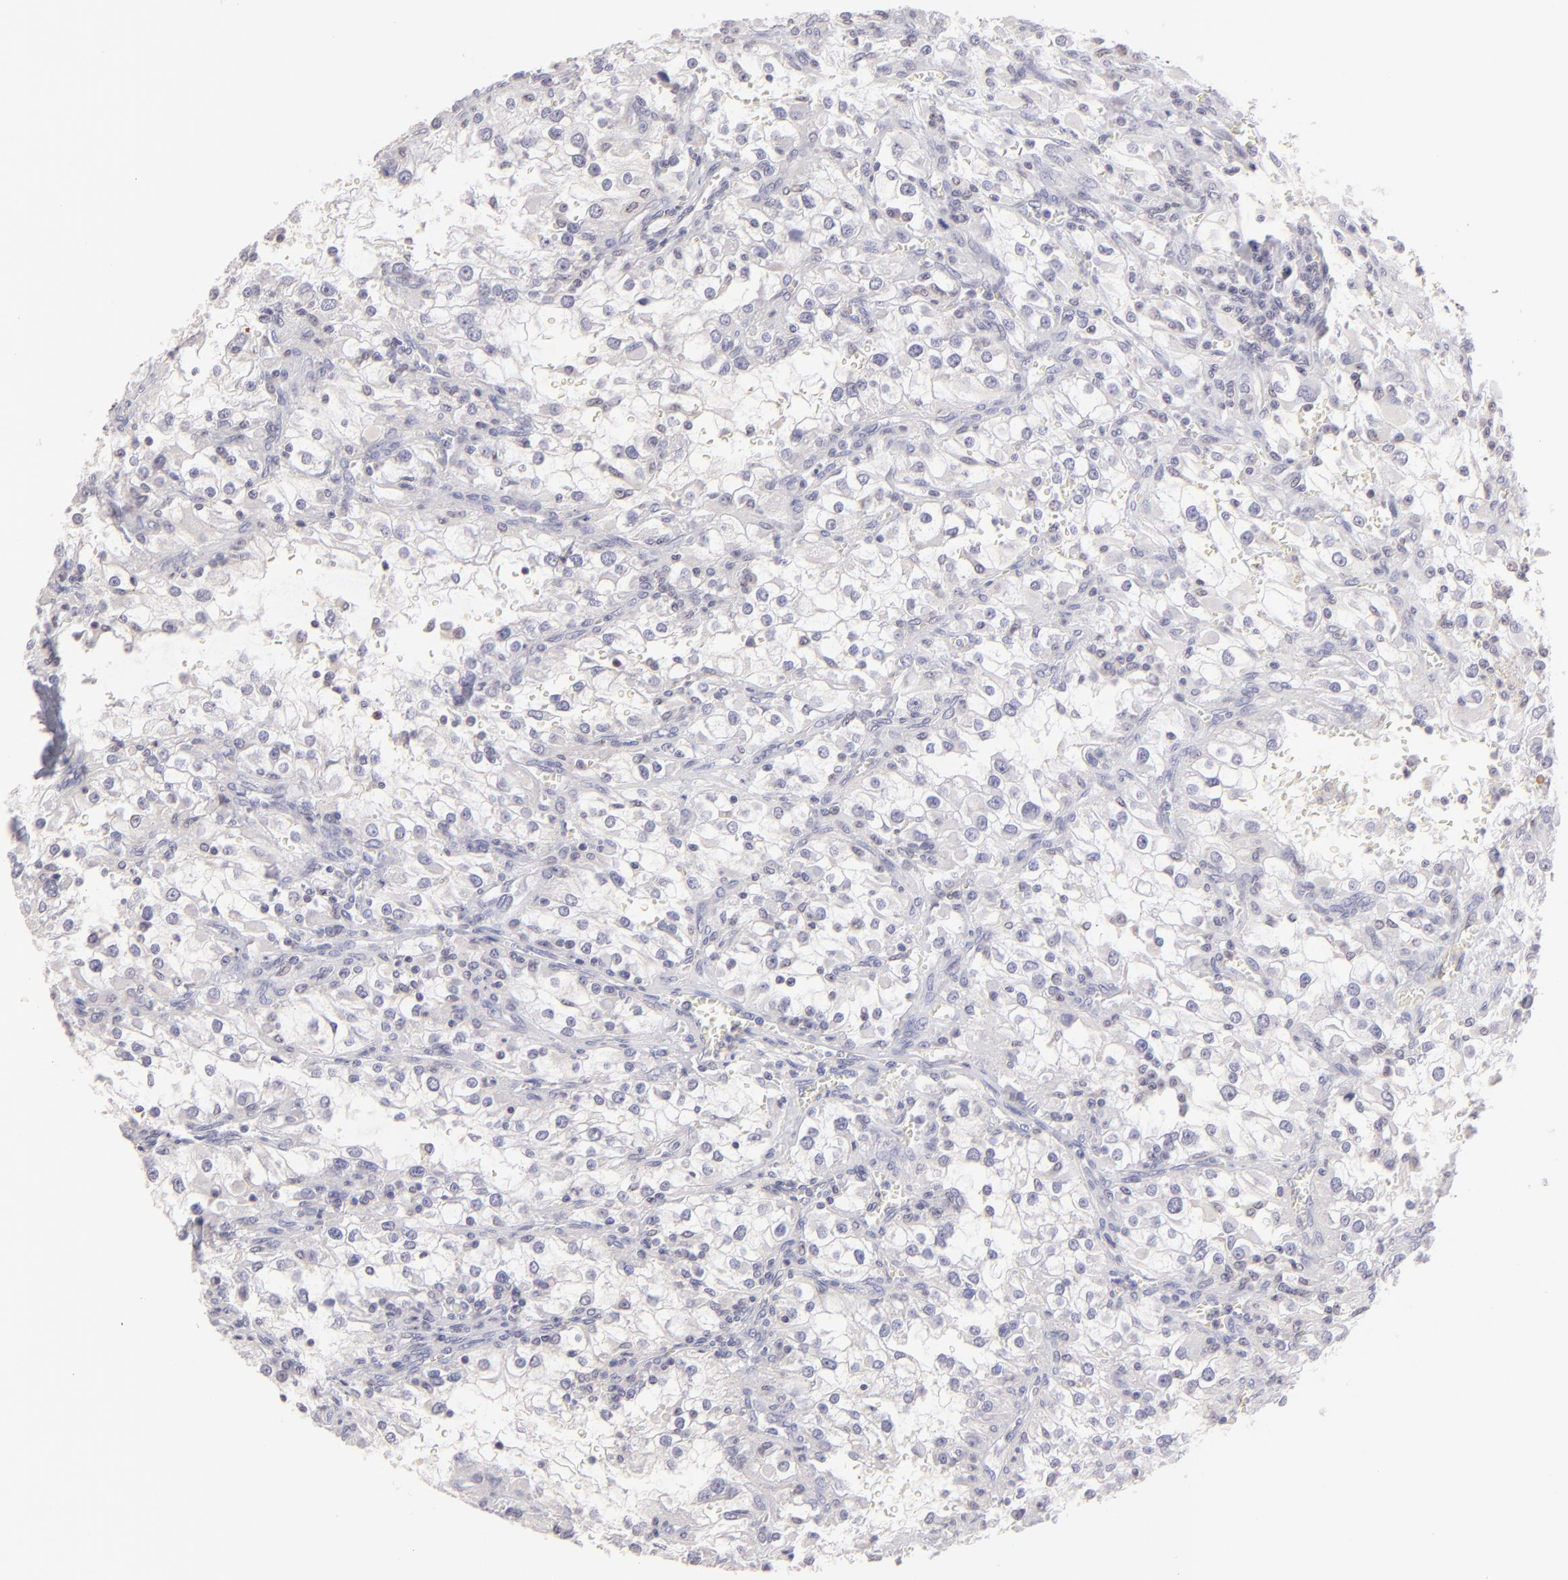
{"staining": {"intensity": "negative", "quantity": "none", "location": "none"}, "tissue": "renal cancer", "cell_type": "Tumor cells", "image_type": "cancer", "snomed": [{"axis": "morphology", "description": "Adenocarcinoma, NOS"}, {"axis": "topography", "description": "Kidney"}], "caption": "Tumor cells show no significant protein expression in renal adenocarcinoma. The staining was performed using DAB (3,3'-diaminobenzidine) to visualize the protein expression in brown, while the nuclei were stained in blue with hematoxylin (Magnification: 20x).", "gene": "MAGEA1", "patient": {"sex": "female", "age": 52}}